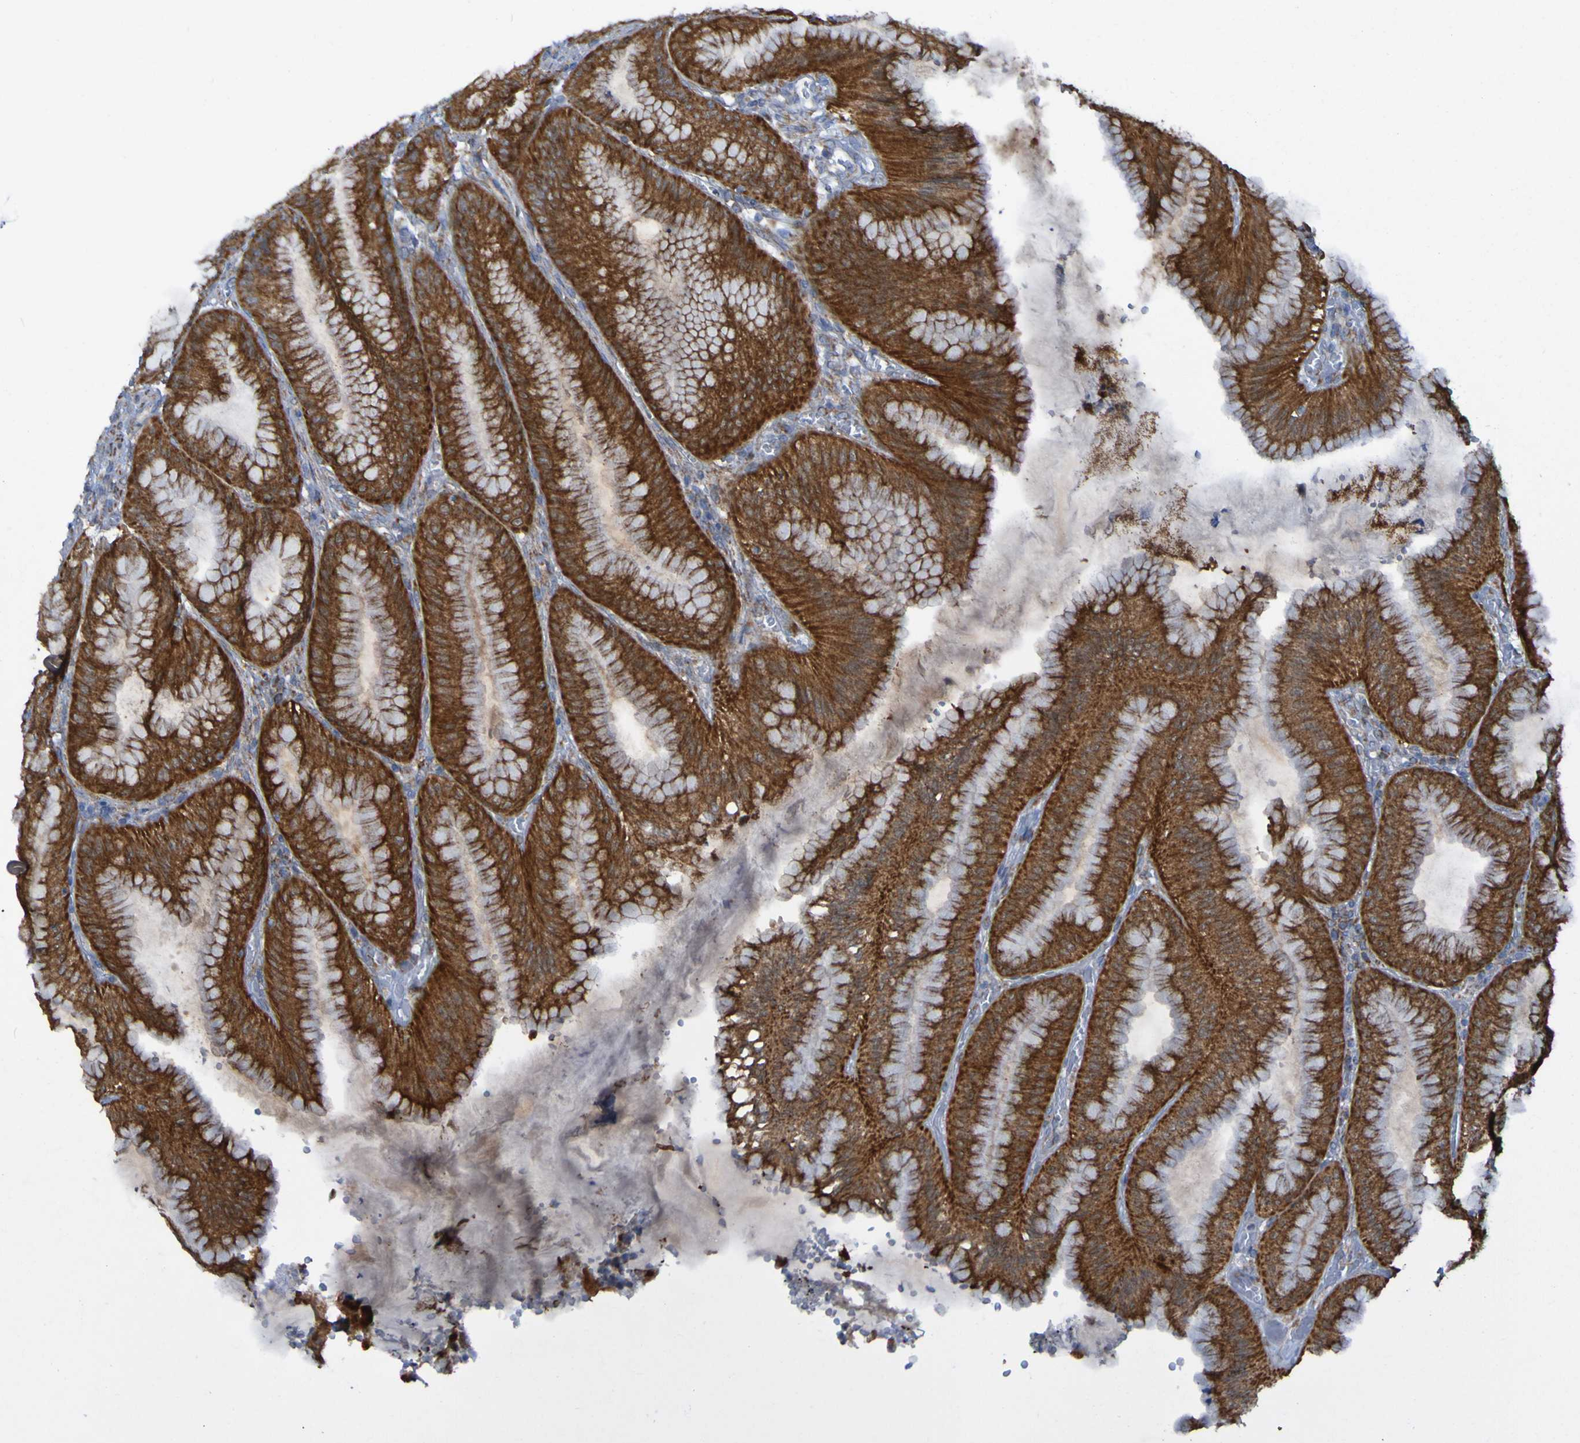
{"staining": {"intensity": "strong", "quantity": ">75%", "location": "cytoplasmic/membranous"}, "tissue": "stomach", "cell_type": "Glandular cells", "image_type": "normal", "snomed": [{"axis": "morphology", "description": "Normal tissue, NOS"}, {"axis": "topography", "description": "Stomach, lower"}], "caption": "Unremarkable stomach was stained to show a protein in brown. There is high levels of strong cytoplasmic/membranous staining in approximately >75% of glandular cells. (DAB (3,3'-diaminobenzidine) IHC with brightfield microscopy, high magnification).", "gene": "CCDC51", "patient": {"sex": "male", "age": 71}}